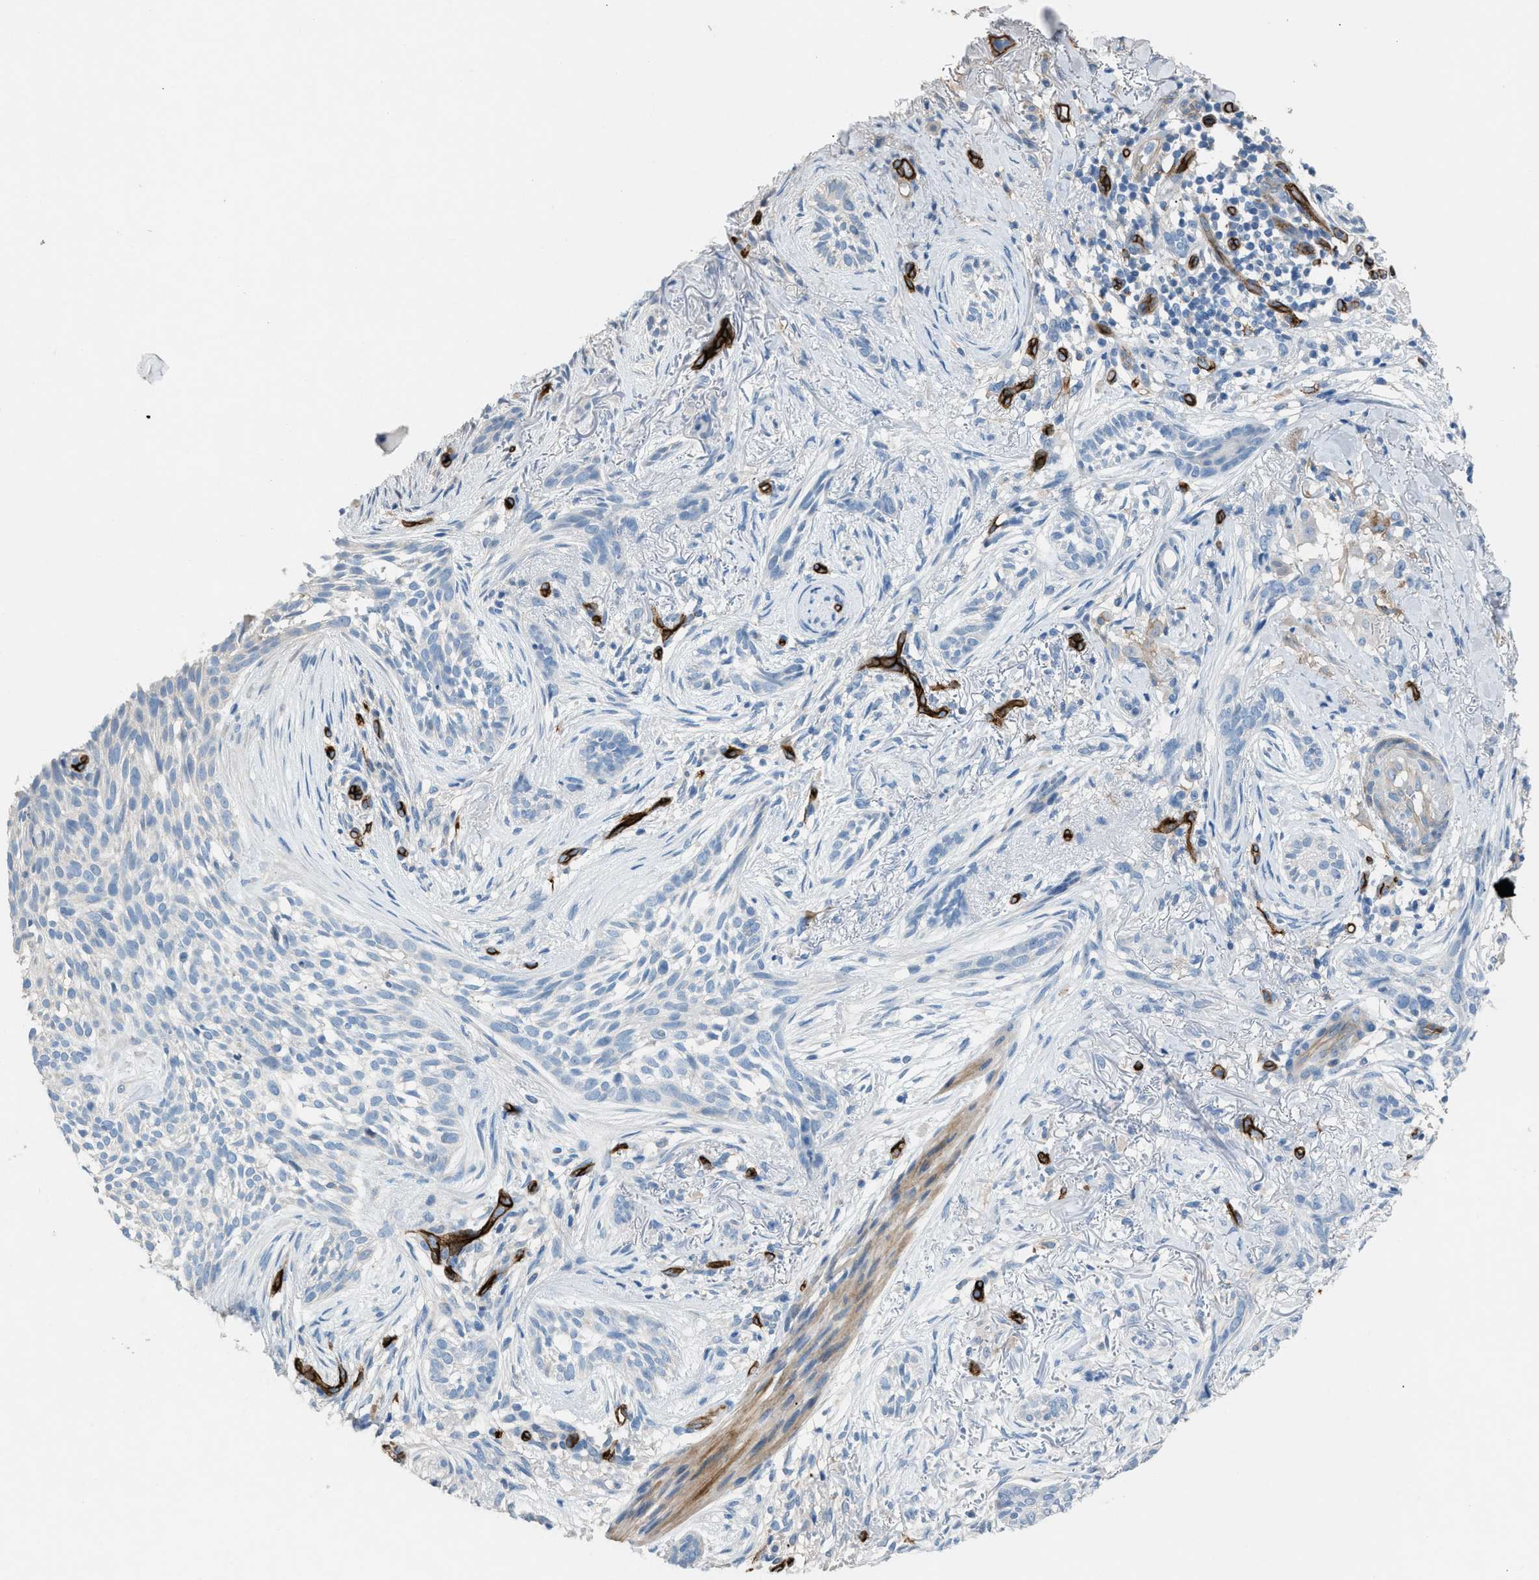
{"staining": {"intensity": "negative", "quantity": "none", "location": "none"}, "tissue": "skin cancer", "cell_type": "Tumor cells", "image_type": "cancer", "snomed": [{"axis": "morphology", "description": "Basal cell carcinoma"}, {"axis": "topography", "description": "Skin"}], "caption": "This is an IHC image of skin cancer (basal cell carcinoma). There is no staining in tumor cells.", "gene": "DYSF", "patient": {"sex": "female", "age": 88}}